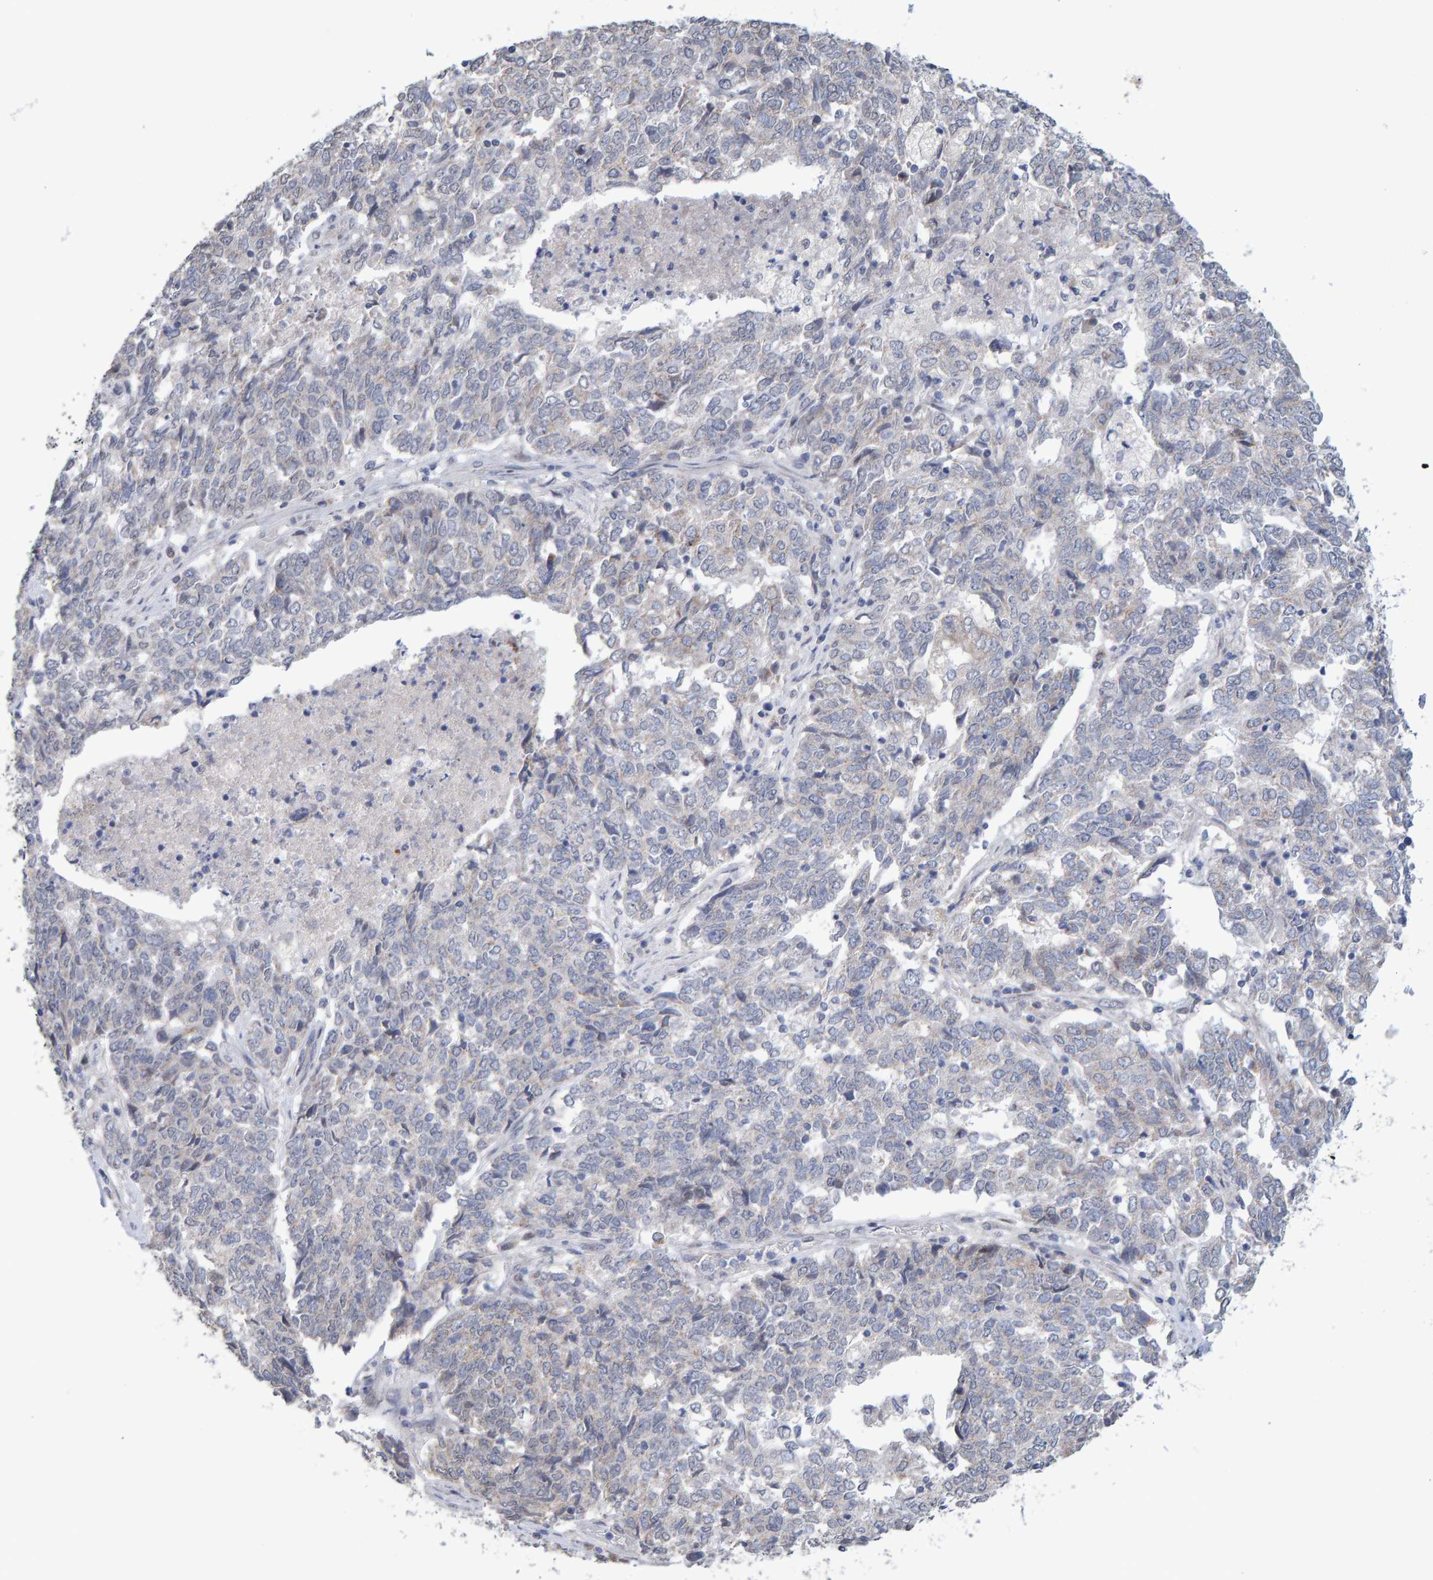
{"staining": {"intensity": "negative", "quantity": "none", "location": "none"}, "tissue": "endometrial cancer", "cell_type": "Tumor cells", "image_type": "cancer", "snomed": [{"axis": "morphology", "description": "Adenocarcinoma, NOS"}, {"axis": "topography", "description": "Endometrium"}], "caption": "This is a photomicrograph of immunohistochemistry staining of endometrial adenocarcinoma, which shows no positivity in tumor cells.", "gene": "USP43", "patient": {"sex": "female", "age": 80}}